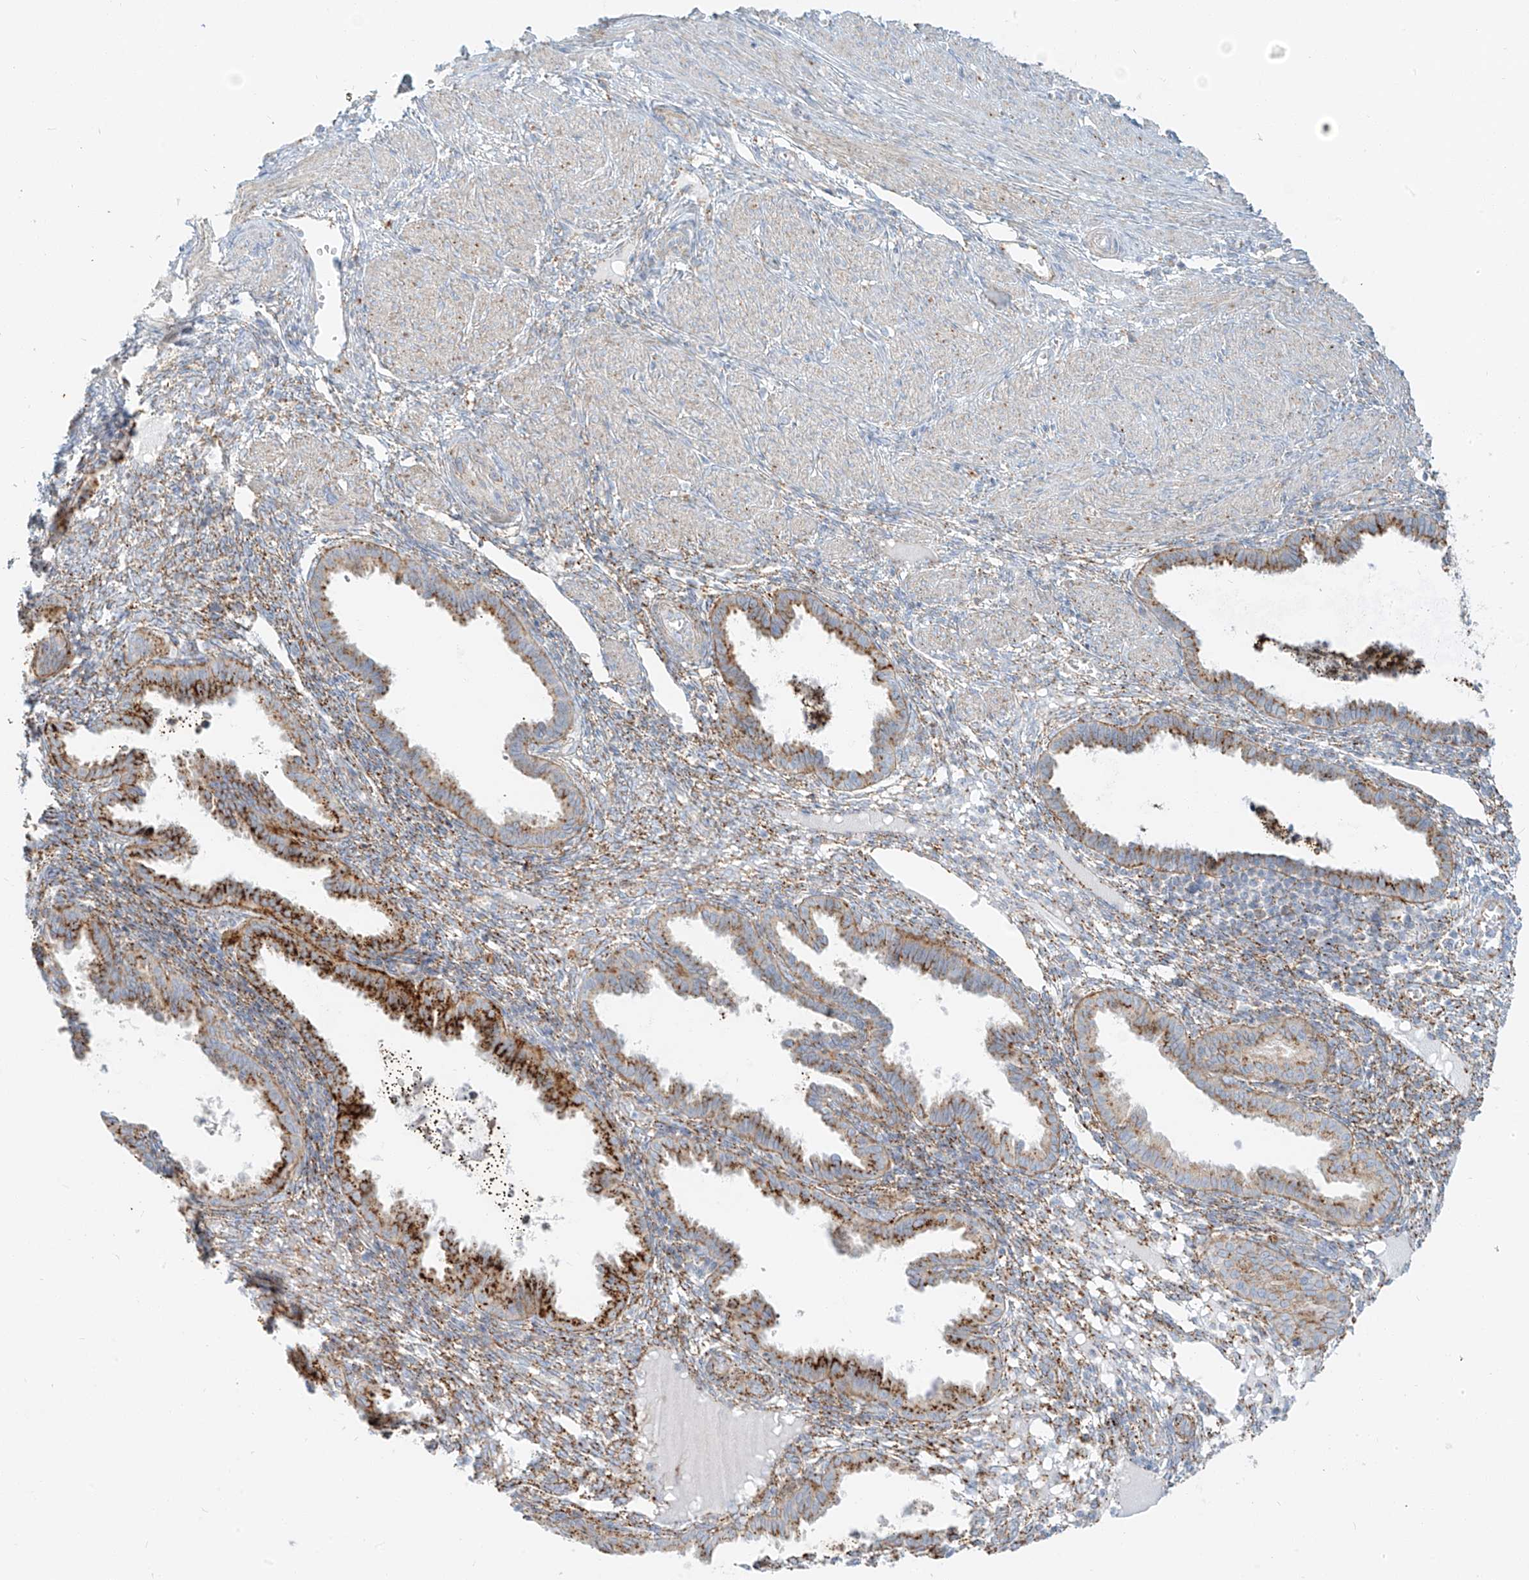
{"staining": {"intensity": "moderate", "quantity": "<25%", "location": "cytoplasmic/membranous"}, "tissue": "endometrium", "cell_type": "Cells in endometrial stroma", "image_type": "normal", "snomed": [{"axis": "morphology", "description": "Normal tissue, NOS"}, {"axis": "topography", "description": "Endometrium"}], "caption": "Human endometrium stained with a brown dye reveals moderate cytoplasmic/membranous positive staining in about <25% of cells in endometrial stroma.", "gene": "SLC35F6", "patient": {"sex": "female", "age": 33}}